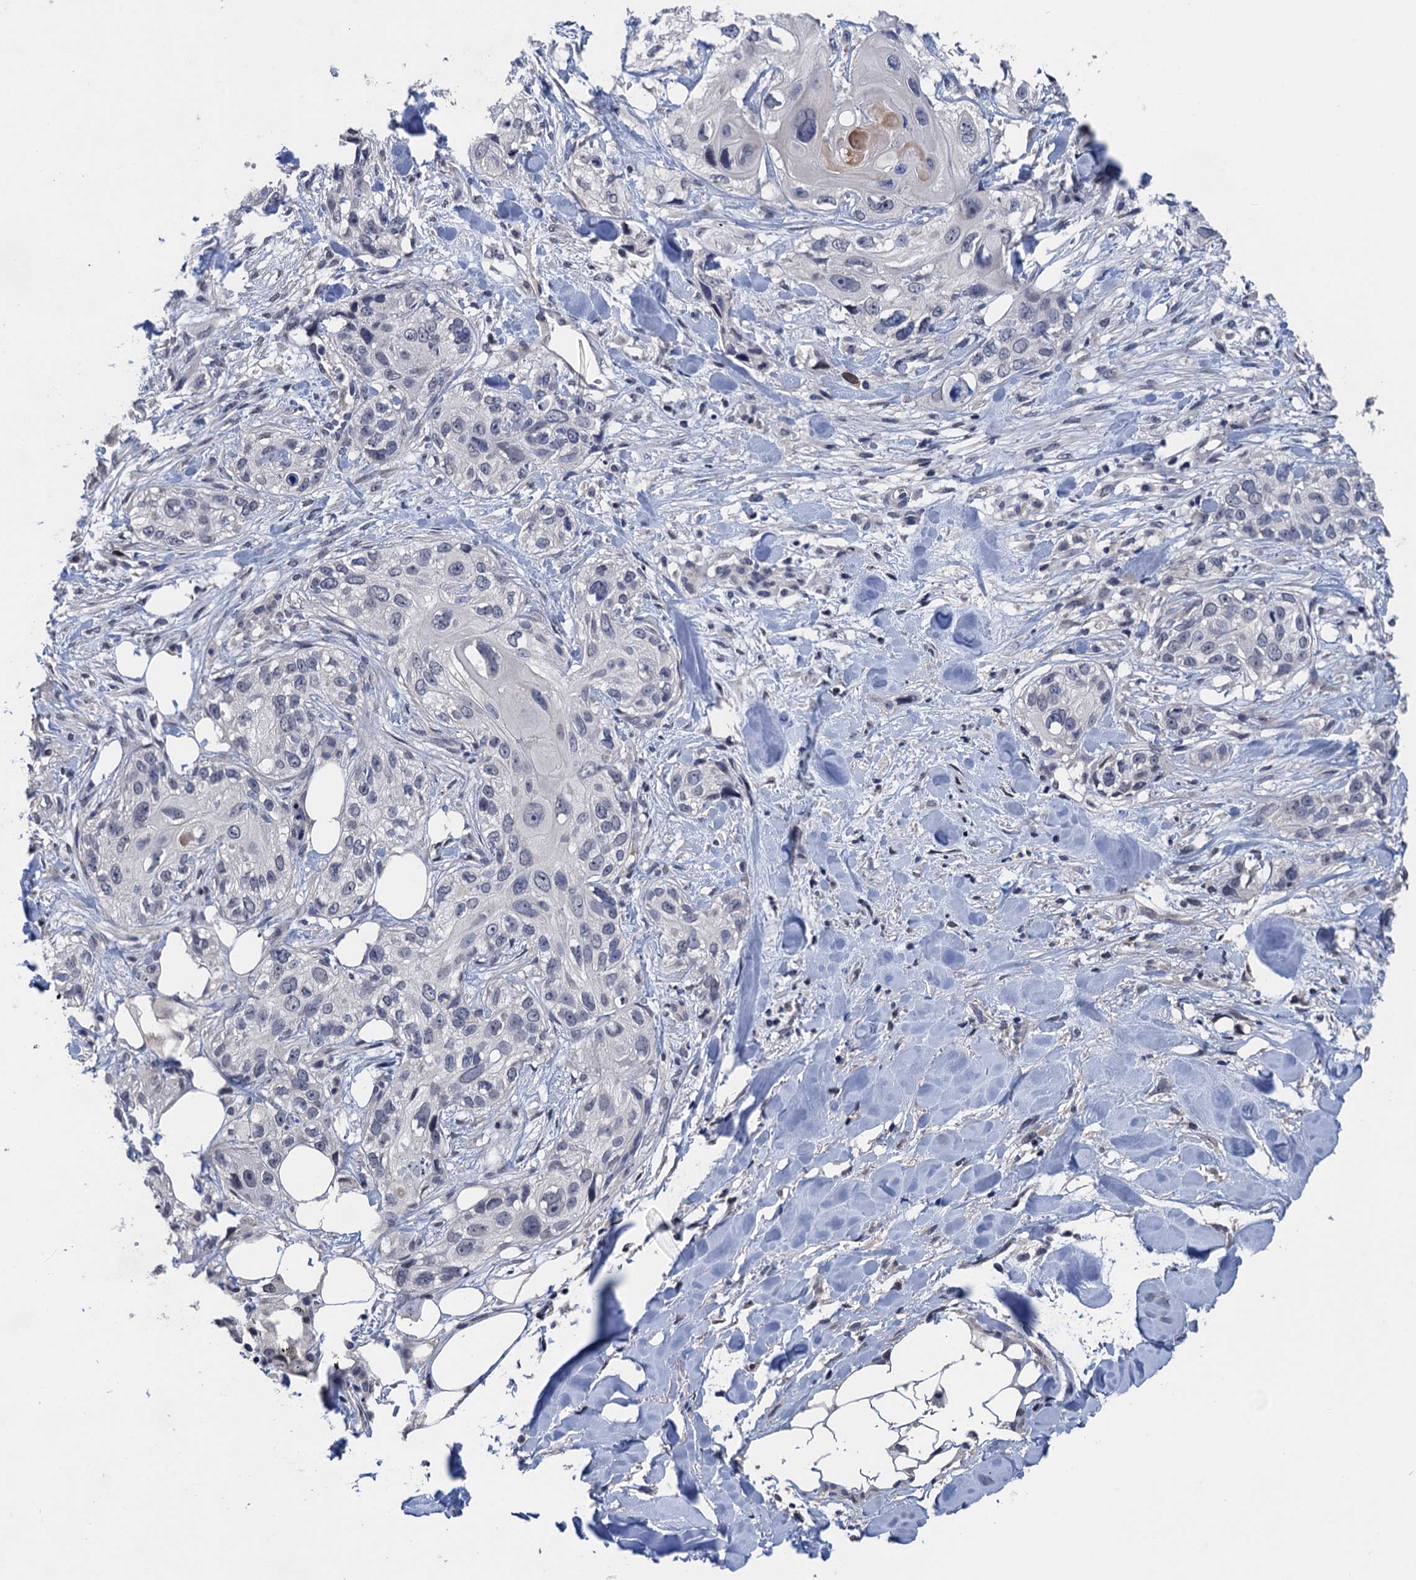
{"staining": {"intensity": "negative", "quantity": "none", "location": "none"}, "tissue": "skin cancer", "cell_type": "Tumor cells", "image_type": "cancer", "snomed": [{"axis": "morphology", "description": "Normal tissue, NOS"}, {"axis": "morphology", "description": "Squamous cell carcinoma, NOS"}, {"axis": "topography", "description": "Skin"}], "caption": "Skin squamous cell carcinoma stained for a protein using IHC shows no expression tumor cells.", "gene": "ART5", "patient": {"sex": "male", "age": 72}}